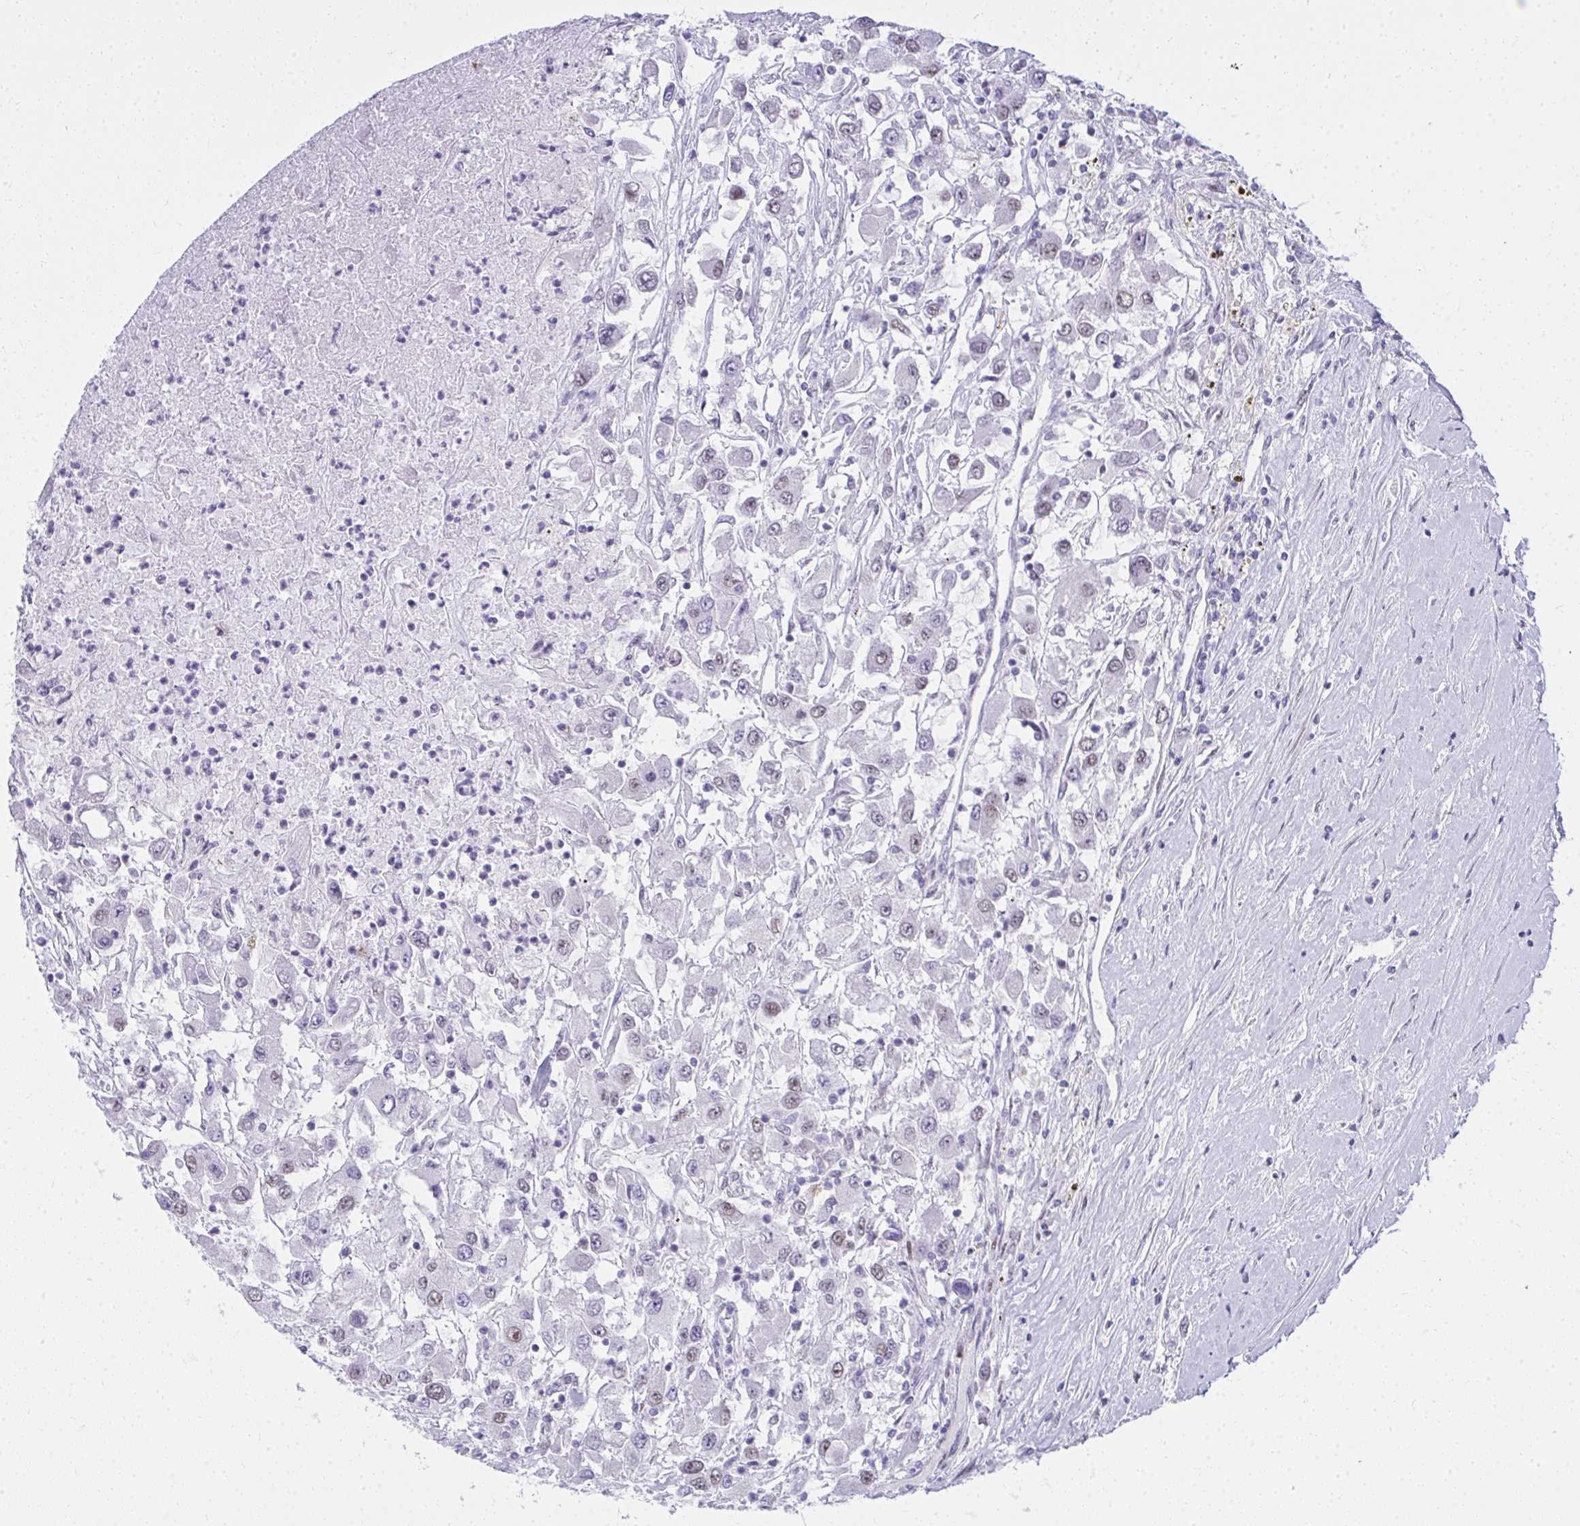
{"staining": {"intensity": "weak", "quantity": "25%-75%", "location": "nuclear"}, "tissue": "renal cancer", "cell_type": "Tumor cells", "image_type": "cancer", "snomed": [{"axis": "morphology", "description": "Adenocarcinoma, NOS"}, {"axis": "topography", "description": "Kidney"}], "caption": "This micrograph displays immunohistochemistry (IHC) staining of adenocarcinoma (renal), with low weak nuclear positivity in about 25%-75% of tumor cells.", "gene": "GLDN", "patient": {"sex": "female", "age": 67}}